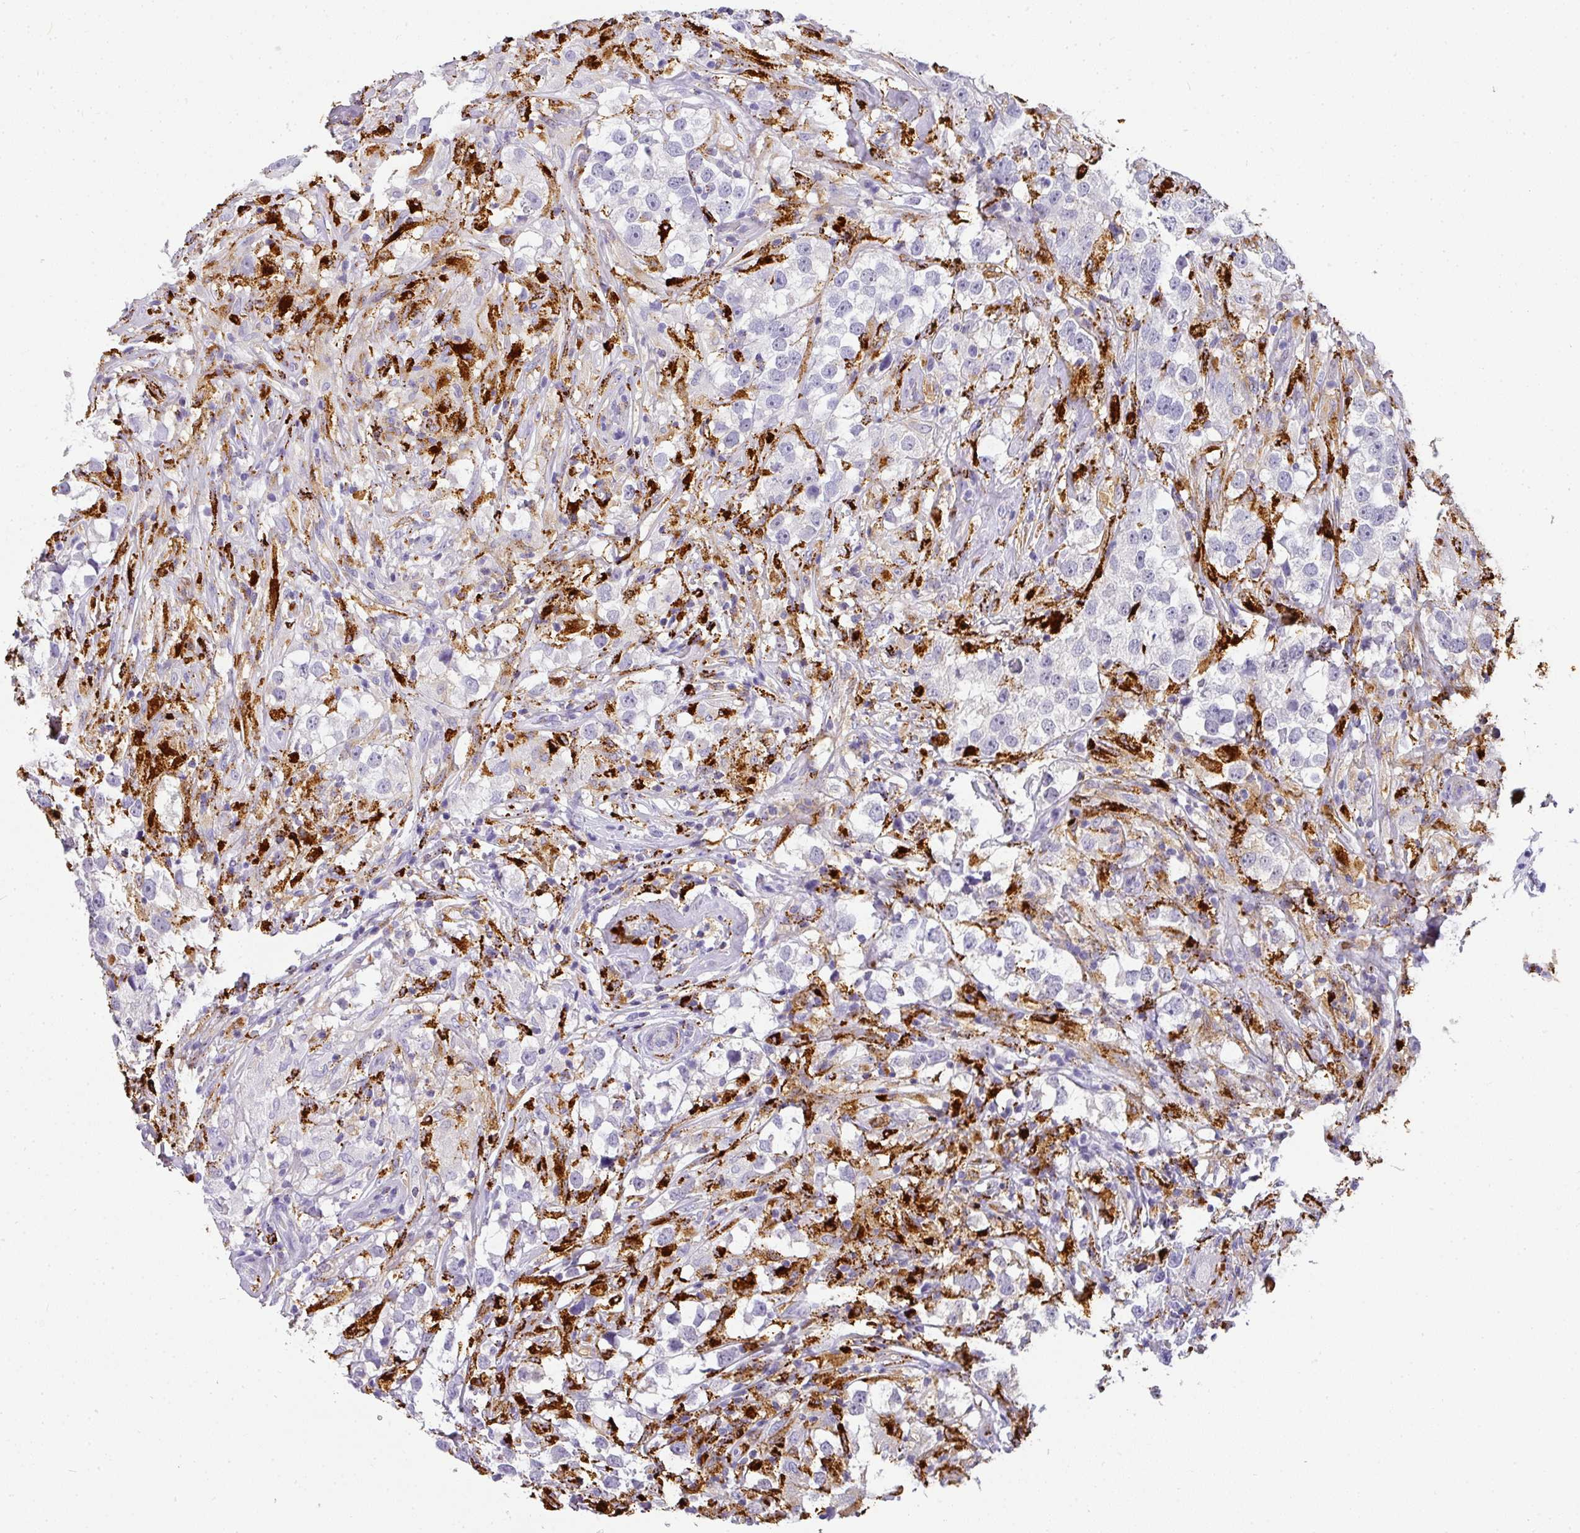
{"staining": {"intensity": "negative", "quantity": "none", "location": "none"}, "tissue": "testis cancer", "cell_type": "Tumor cells", "image_type": "cancer", "snomed": [{"axis": "morphology", "description": "Seminoma, NOS"}, {"axis": "topography", "description": "Testis"}], "caption": "Immunohistochemistry (IHC) of human testis cancer exhibits no positivity in tumor cells.", "gene": "MMACHC", "patient": {"sex": "male", "age": 46}}